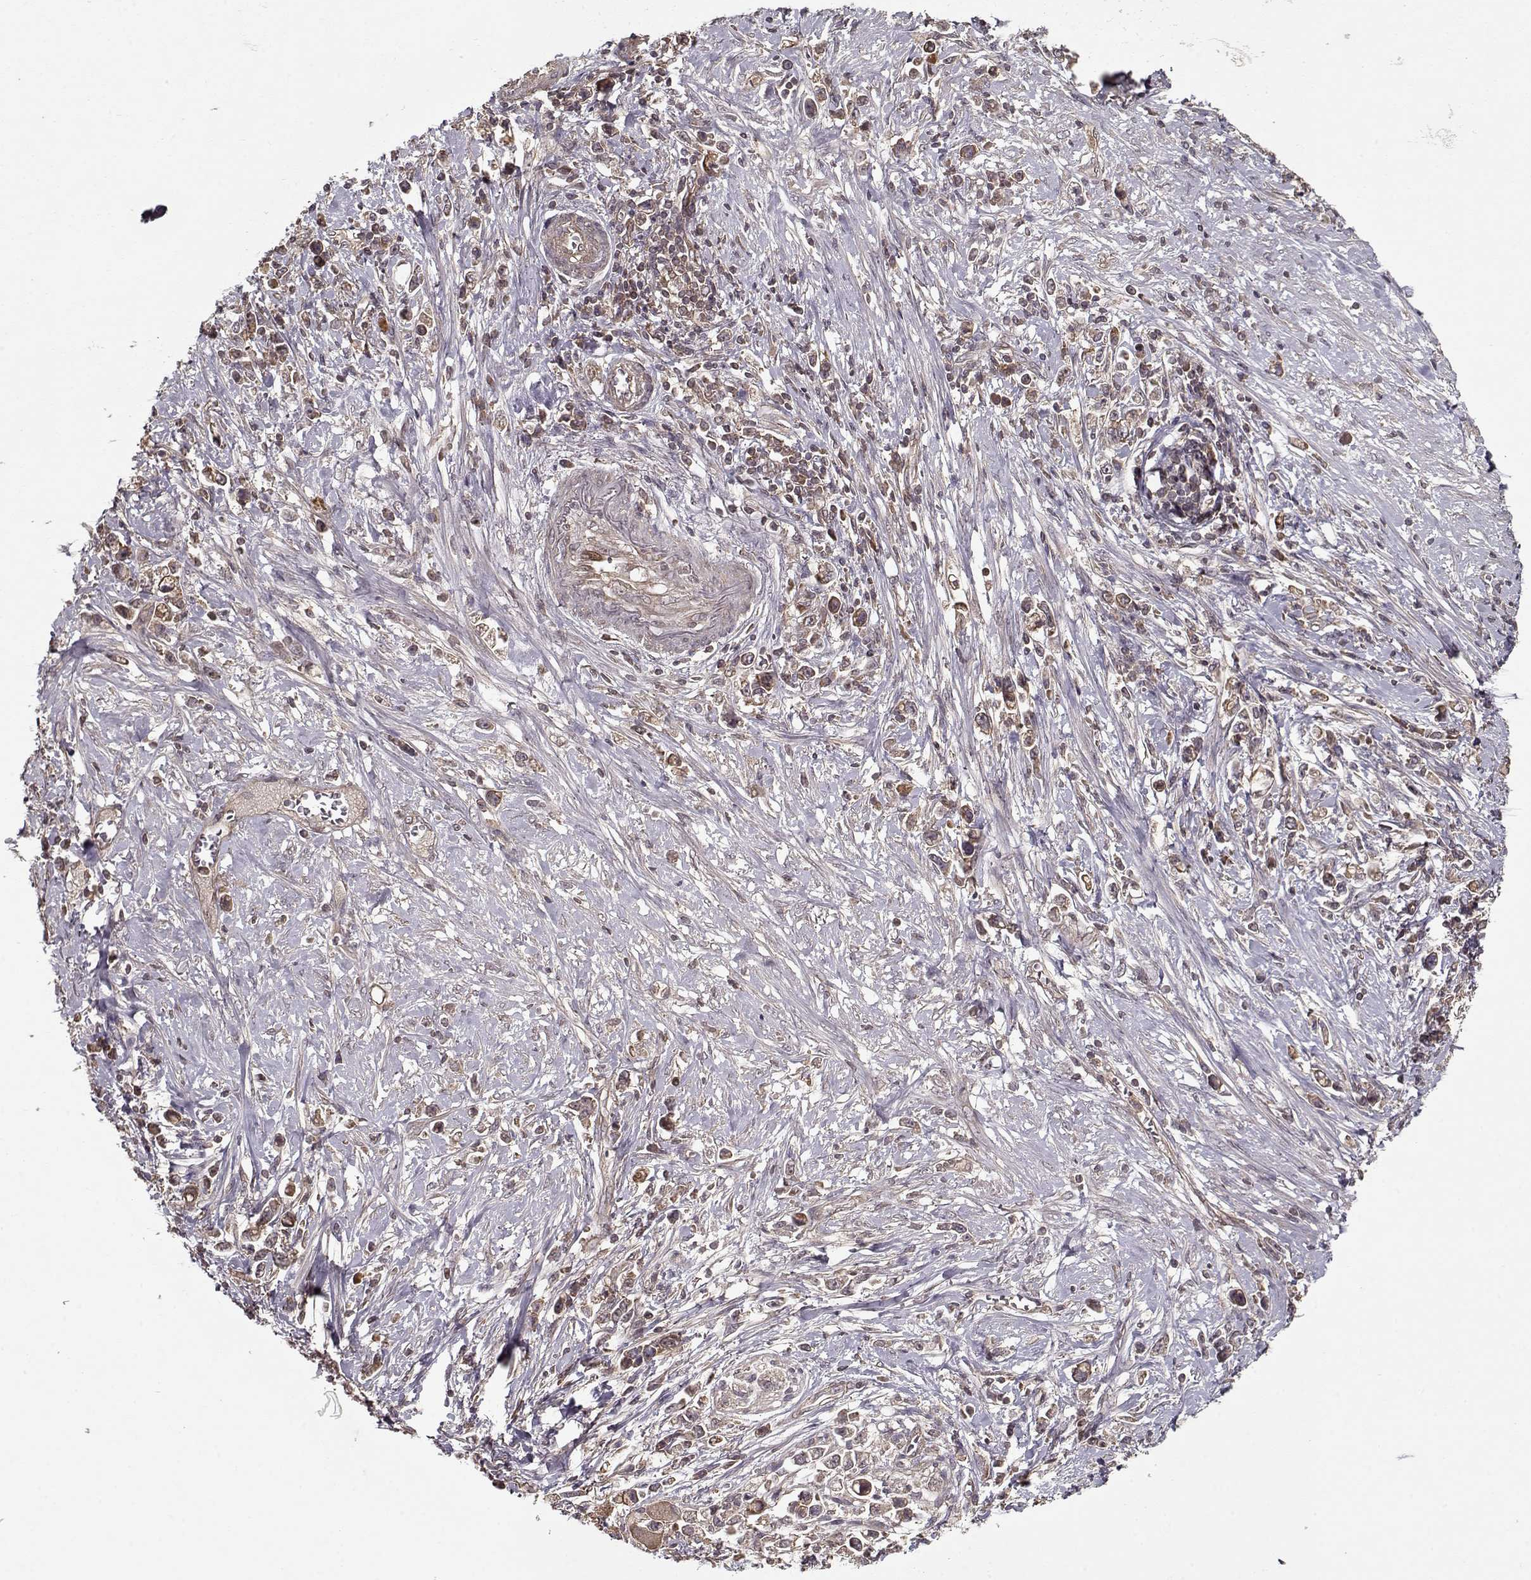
{"staining": {"intensity": "moderate", "quantity": "<25%", "location": "cytoplasmic/membranous"}, "tissue": "stomach cancer", "cell_type": "Tumor cells", "image_type": "cancer", "snomed": [{"axis": "morphology", "description": "Adenocarcinoma, NOS"}, {"axis": "topography", "description": "Stomach"}], "caption": "Protein staining demonstrates moderate cytoplasmic/membranous positivity in about <25% of tumor cells in stomach adenocarcinoma.", "gene": "PPP1R12A", "patient": {"sex": "male", "age": 63}}